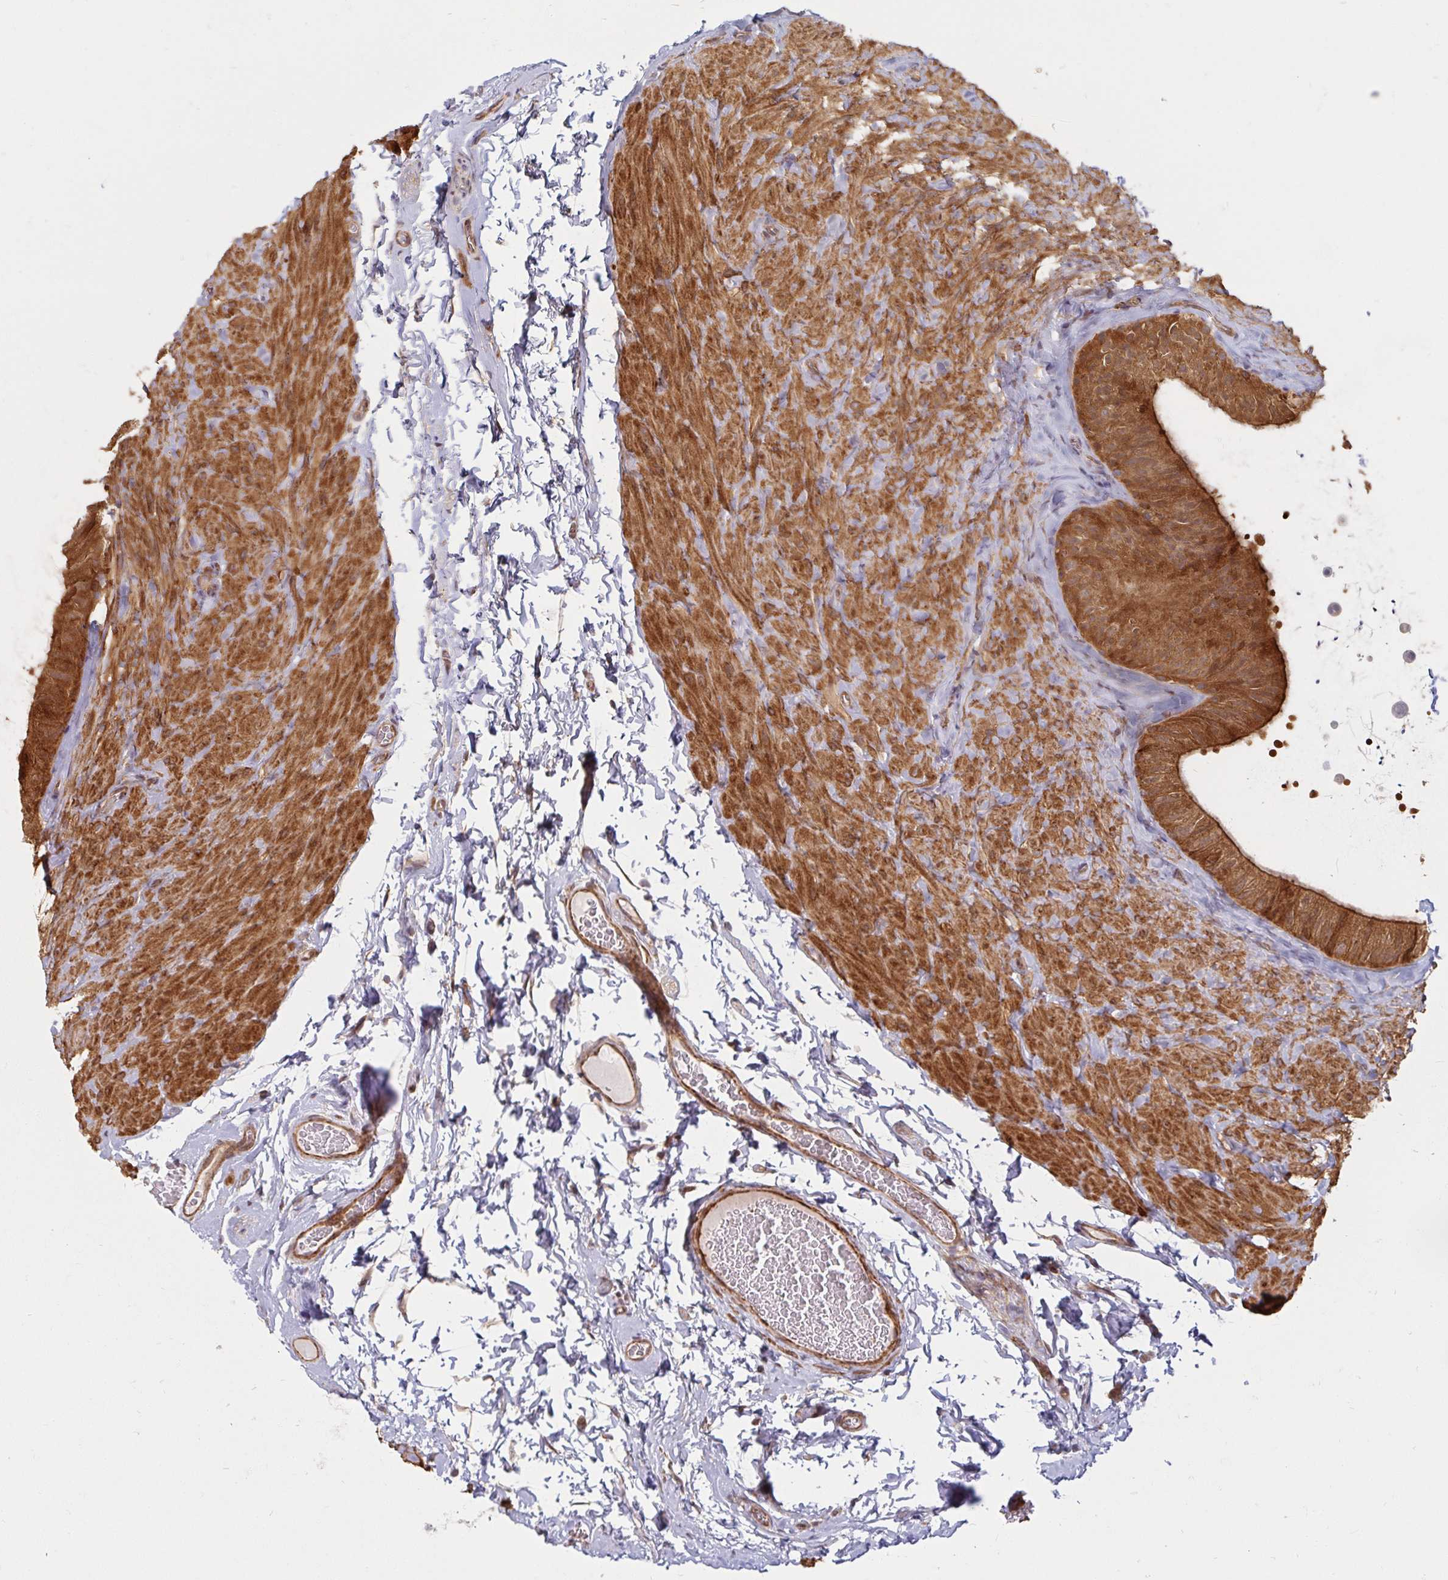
{"staining": {"intensity": "moderate", "quantity": ">75%", "location": "cytoplasmic/membranous"}, "tissue": "epididymis", "cell_type": "Glandular cells", "image_type": "normal", "snomed": [{"axis": "morphology", "description": "Normal tissue, NOS"}, {"axis": "topography", "description": "Epididymis, spermatic cord, NOS"}, {"axis": "topography", "description": "Epididymis"}], "caption": "Protein staining demonstrates moderate cytoplasmic/membranous expression in approximately >75% of glandular cells in unremarkable epididymis. (DAB (3,3'-diaminobenzidine) IHC with brightfield microscopy, high magnification).", "gene": "BTF3", "patient": {"sex": "male", "age": 31}}